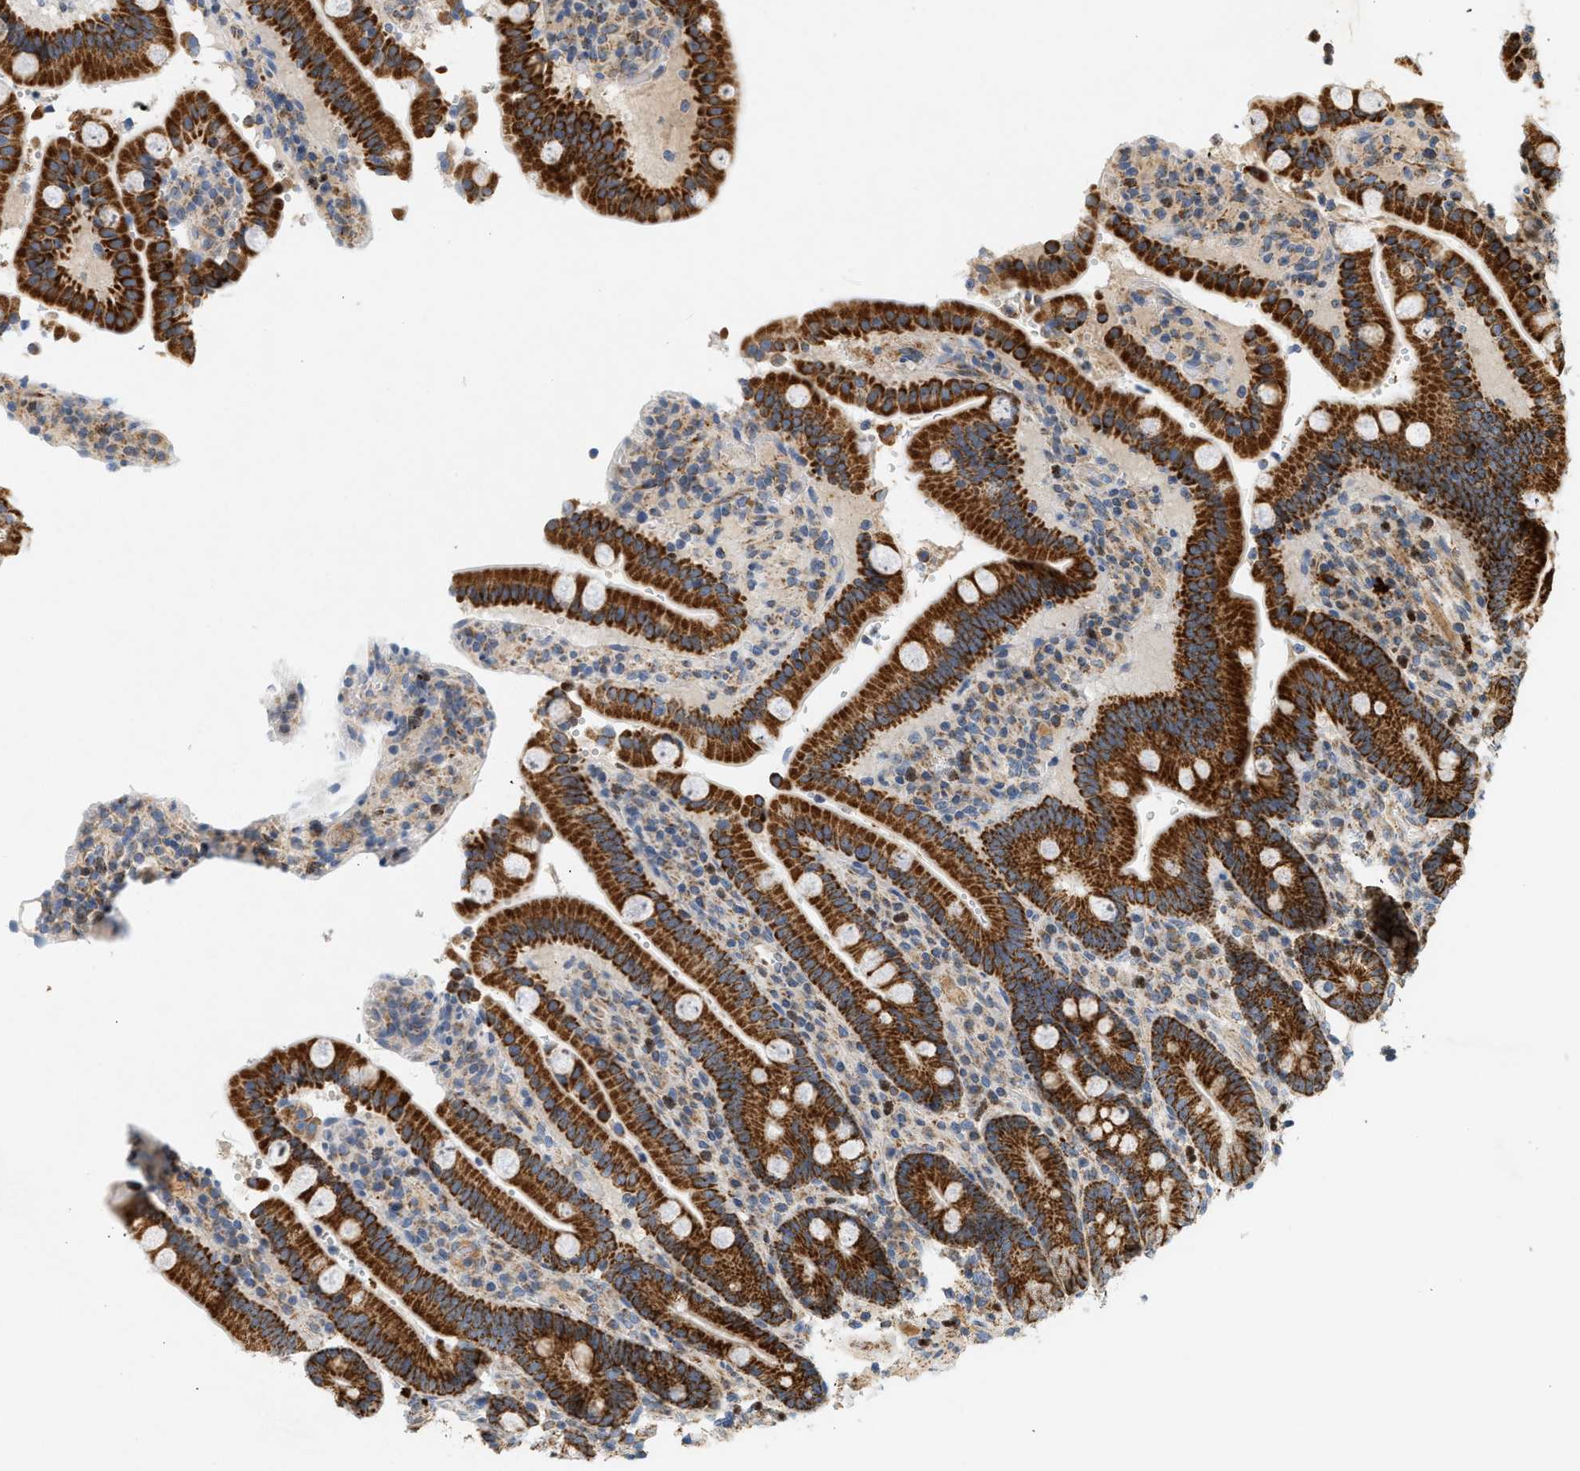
{"staining": {"intensity": "strong", "quantity": ">75%", "location": "cytoplasmic/membranous"}, "tissue": "duodenum", "cell_type": "Glandular cells", "image_type": "normal", "snomed": [{"axis": "morphology", "description": "Normal tissue, NOS"}, {"axis": "topography", "description": "Small intestine, NOS"}], "caption": "Immunohistochemistry (IHC) photomicrograph of unremarkable duodenum: human duodenum stained using IHC reveals high levels of strong protein expression localized specifically in the cytoplasmic/membranous of glandular cells, appearing as a cytoplasmic/membranous brown color.", "gene": "MCU", "patient": {"sex": "female", "age": 71}}